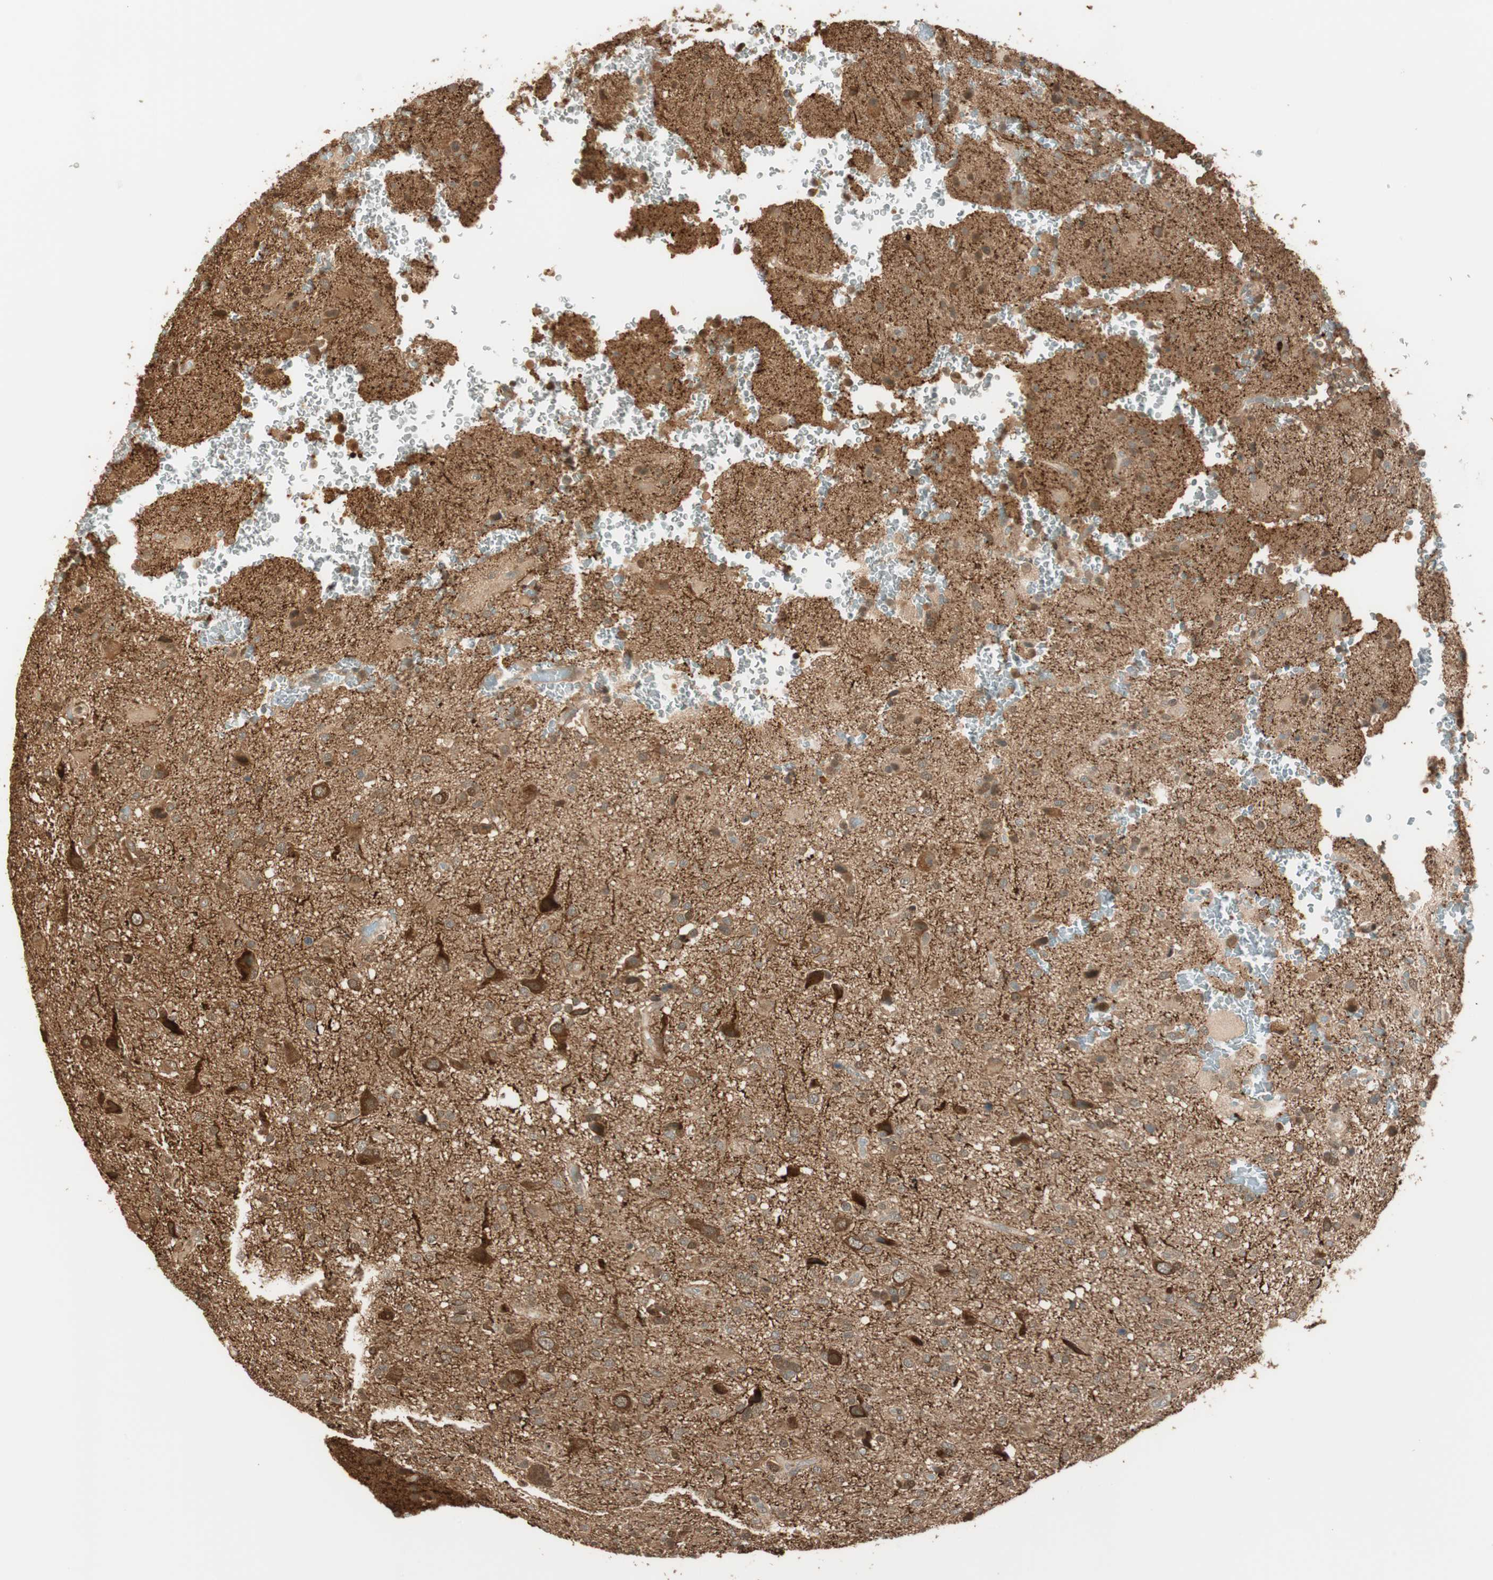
{"staining": {"intensity": "moderate", "quantity": ">75%", "location": "cytoplasmic/membranous"}, "tissue": "glioma", "cell_type": "Tumor cells", "image_type": "cancer", "snomed": [{"axis": "morphology", "description": "Glioma, malignant, High grade"}, {"axis": "topography", "description": "Brain"}], "caption": "Approximately >75% of tumor cells in human high-grade glioma (malignant) display moderate cytoplasmic/membranous protein expression as visualized by brown immunohistochemical staining.", "gene": "ZNF443", "patient": {"sex": "male", "age": 71}}